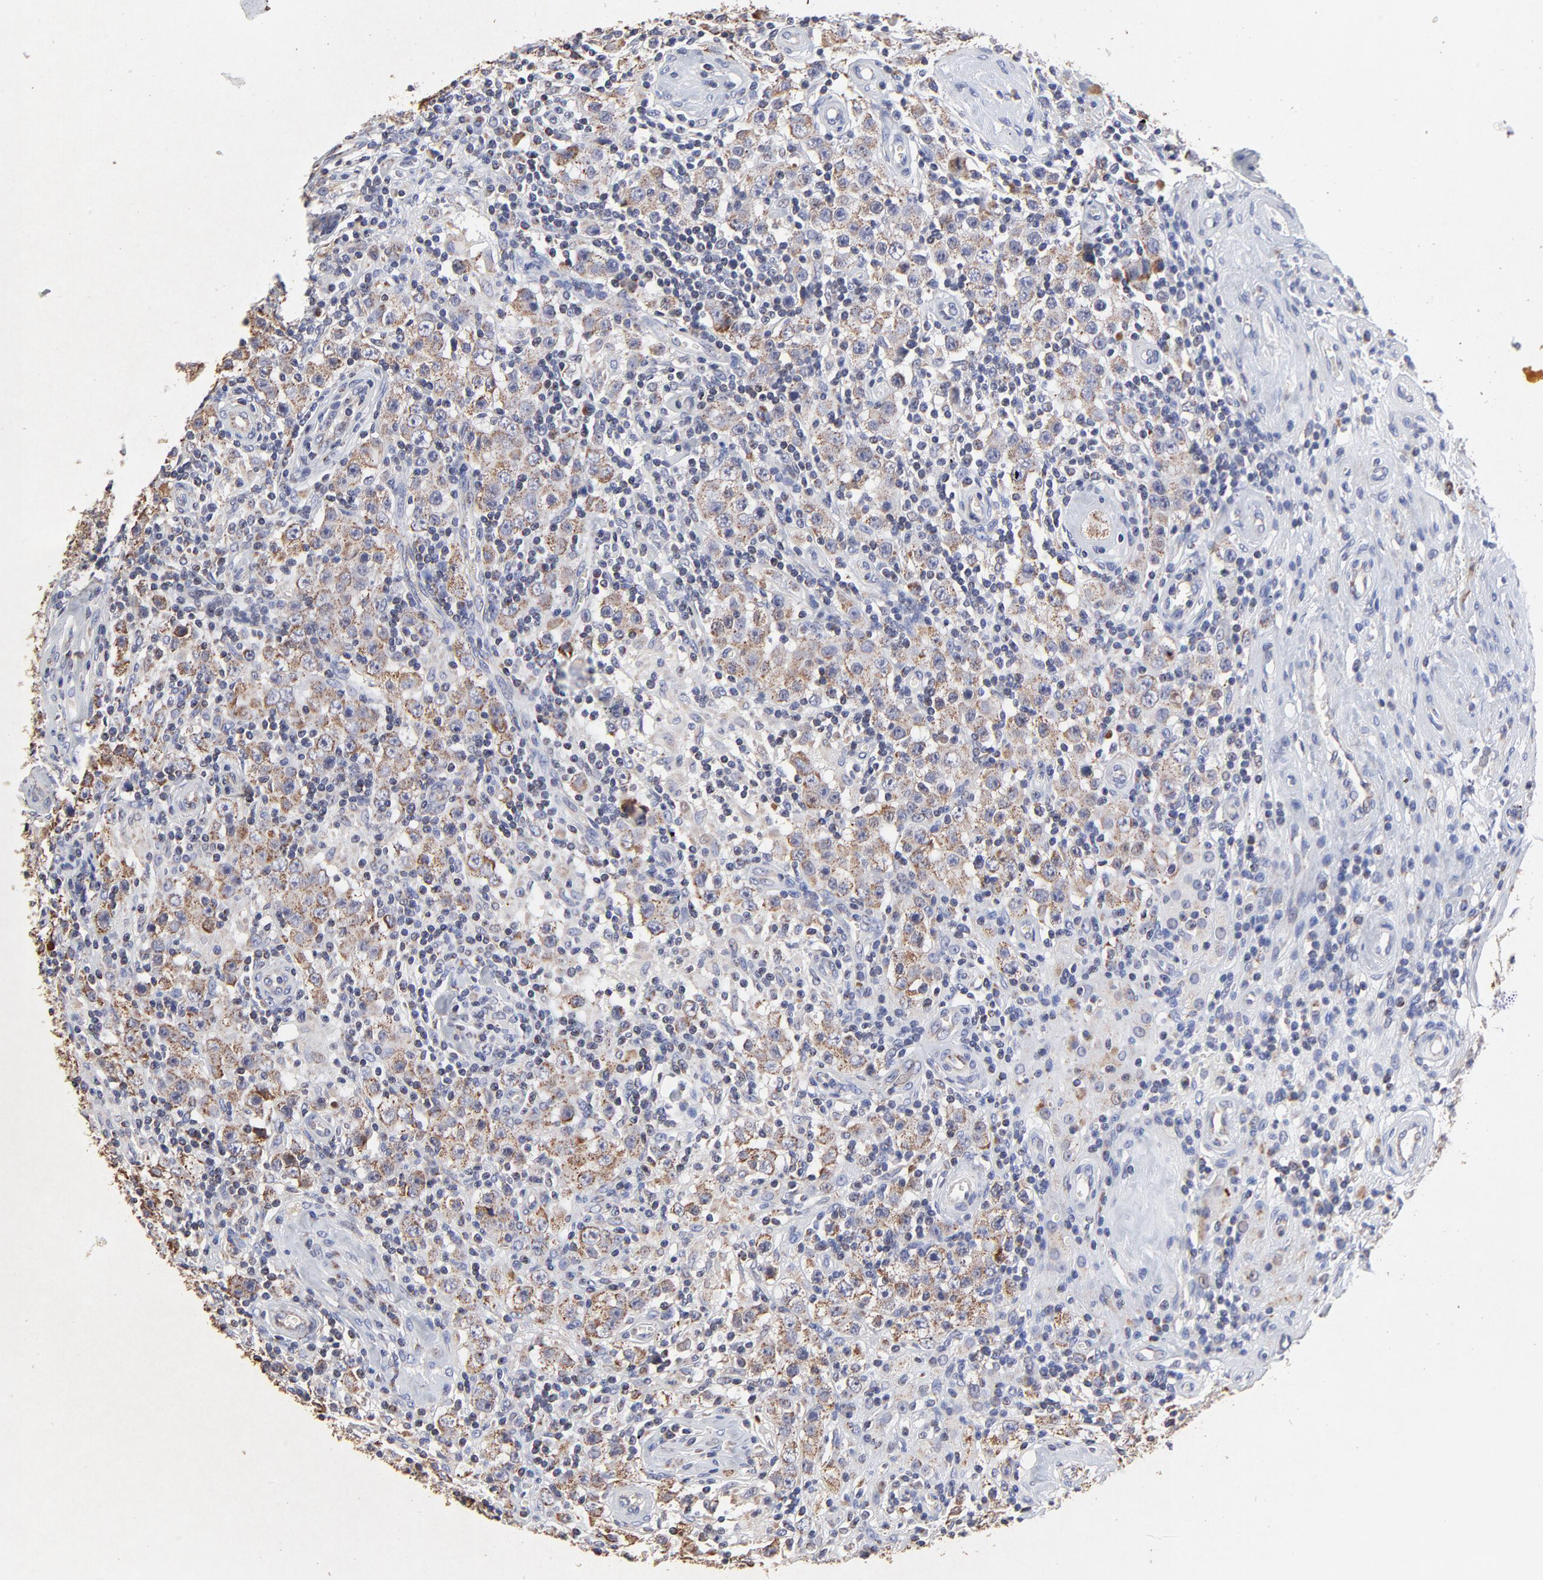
{"staining": {"intensity": "moderate", "quantity": ">75%", "location": "cytoplasmic/membranous"}, "tissue": "testis cancer", "cell_type": "Tumor cells", "image_type": "cancer", "snomed": [{"axis": "morphology", "description": "Seminoma, NOS"}, {"axis": "topography", "description": "Testis"}], "caption": "Testis cancer (seminoma) stained for a protein (brown) exhibits moderate cytoplasmic/membranous positive staining in approximately >75% of tumor cells.", "gene": "SSBP1", "patient": {"sex": "male", "age": 32}}